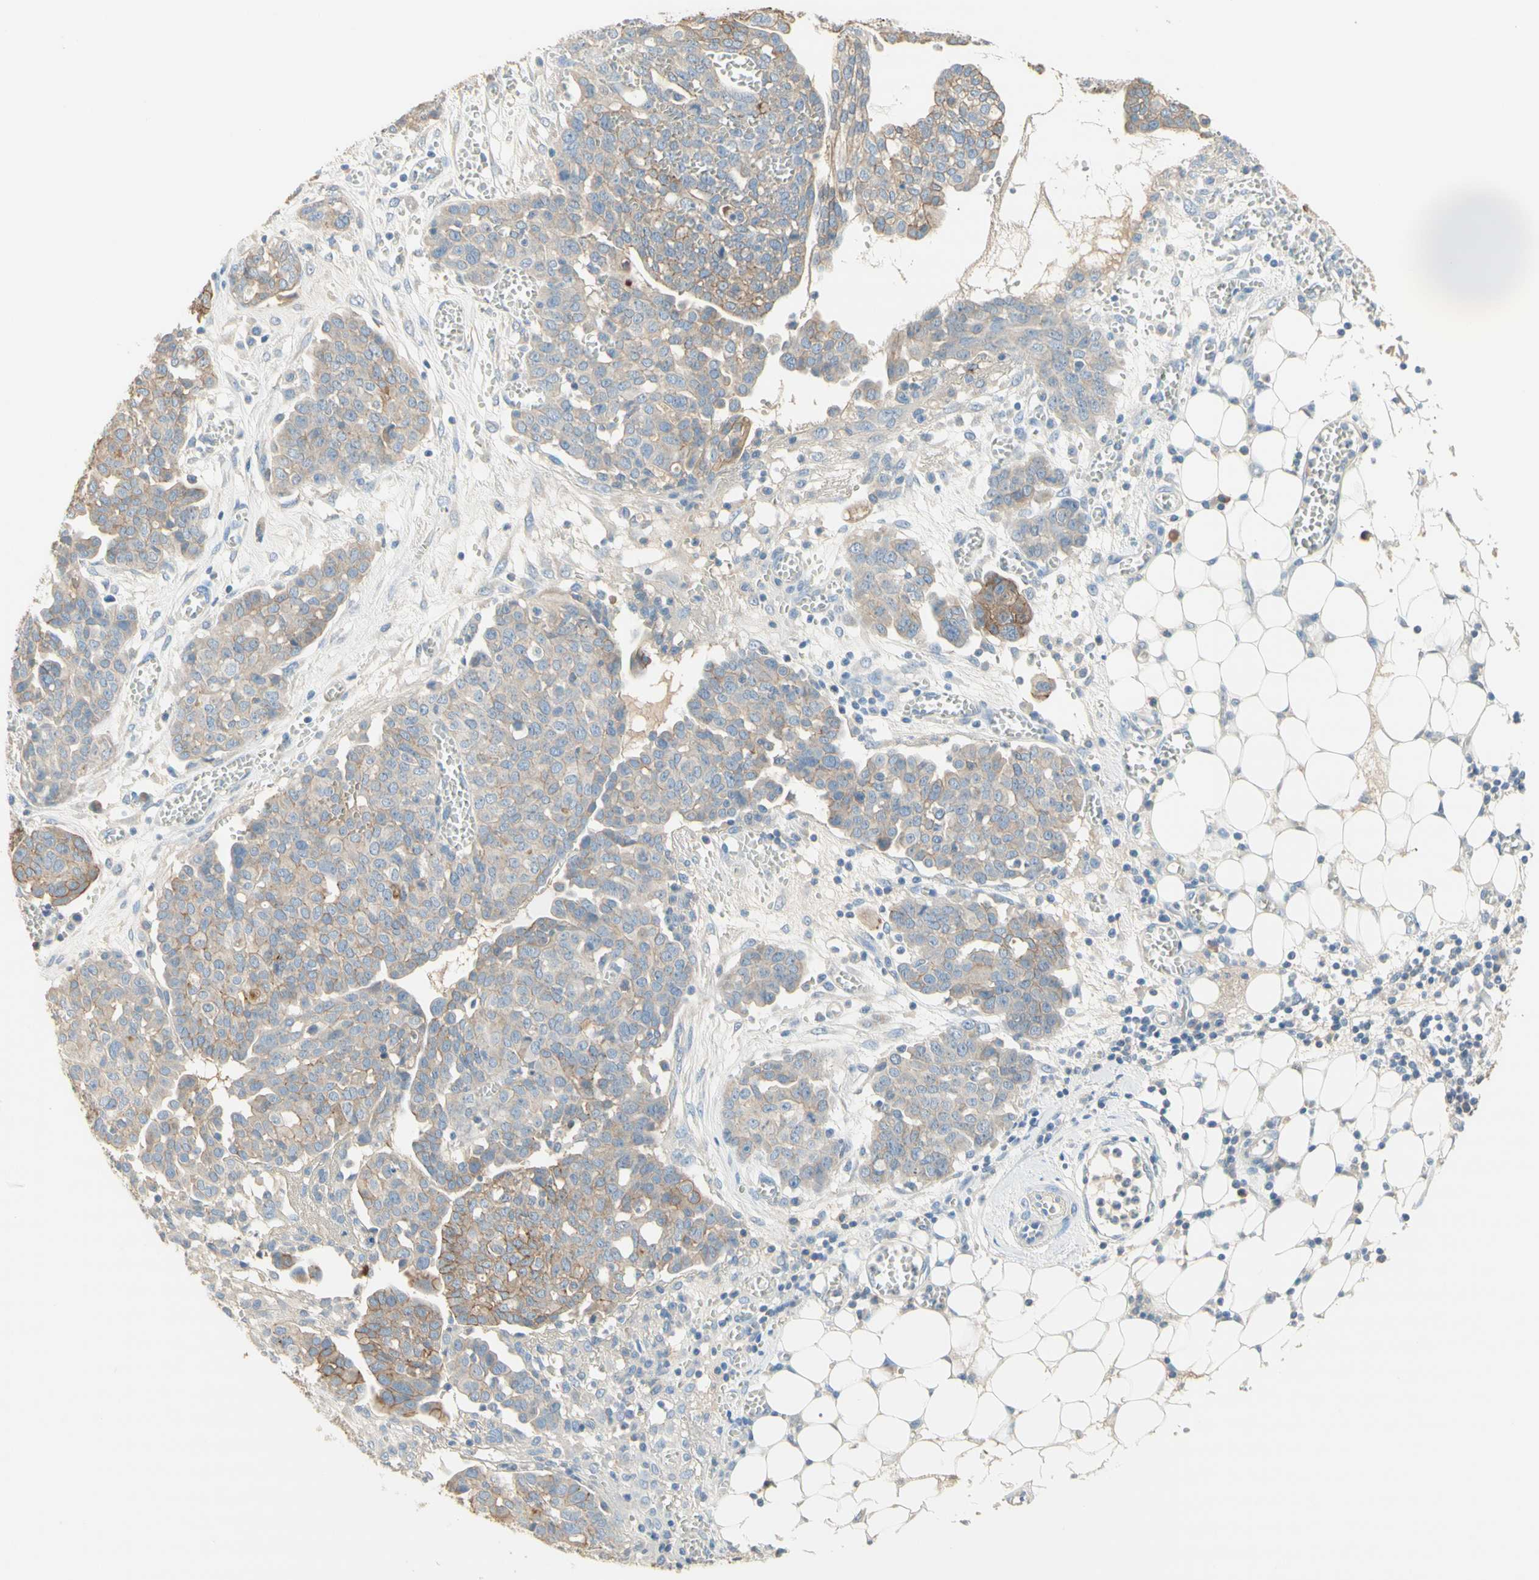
{"staining": {"intensity": "moderate", "quantity": ">75%", "location": "cytoplasmic/membranous"}, "tissue": "ovarian cancer", "cell_type": "Tumor cells", "image_type": "cancer", "snomed": [{"axis": "morphology", "description": "Cystadenocarcinoma, serous, NOS"}, {"axis": "topography", "description": "Soft tissue"}, {"axis": "topography", "description": "Ovary"}], "caption": "A medium amount of moderate cytoplasmic/membranous positivity is present in about >75% of tumor cells in serous cystadenocarcinoma (ovarian) tissue.", "gene": "NECTIN4", "patient": {"sex": "female", "age": 57}}